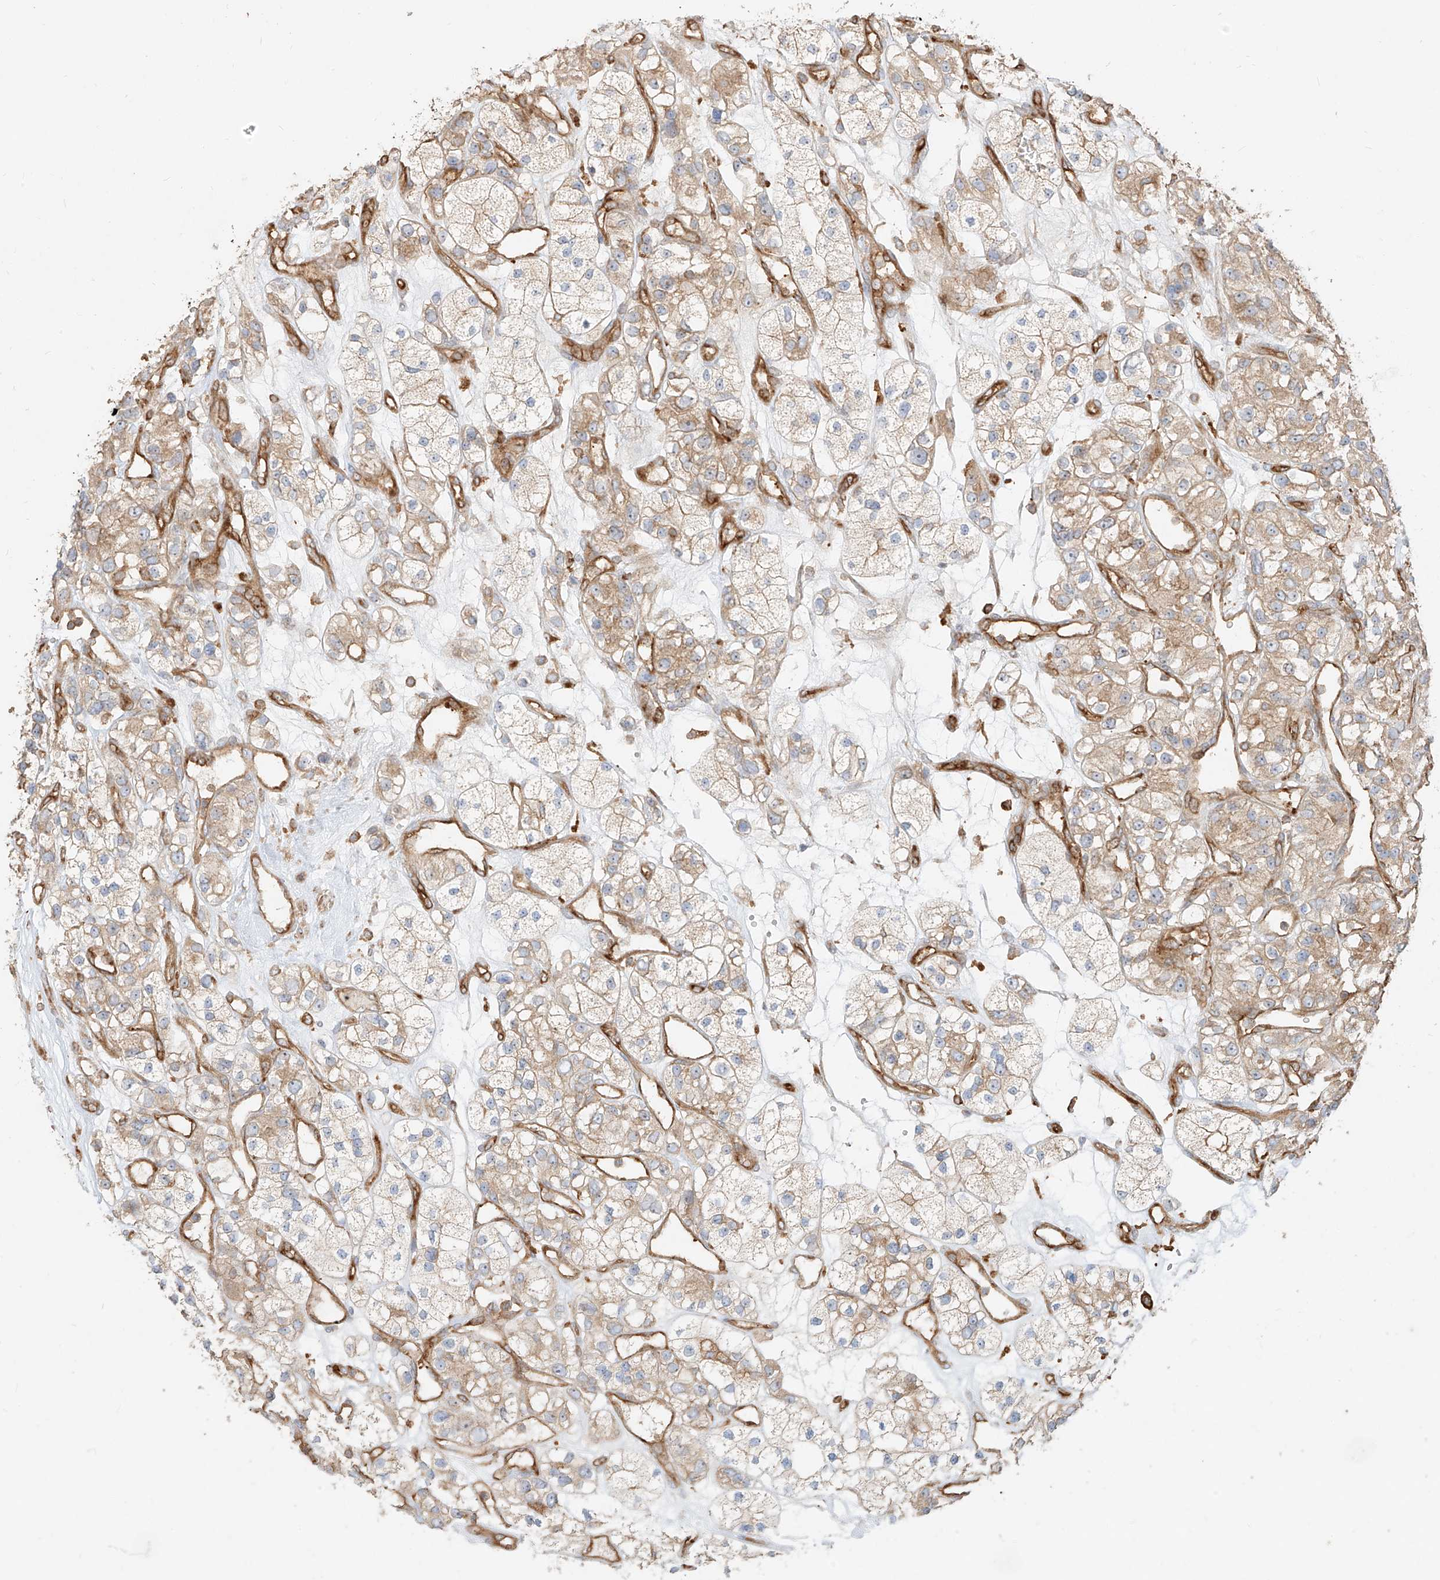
{"staining": {"intensity": "weak", "quantity": ">75%", "location": "cytoplasmic/membranous"}, "tissue": "renal cancer", "cell_type": "Tumor cells", "image_type": "cancer", "snomed": [{"axis": "morphology", "description": "Adenocarcinoma, NOS"}, {"axis": "topography", "description": "Kidney"}], "caption": "Immunohistochemical staining of human adenocarcinoma (renal) reveals low levels of weak cytoplasmic/membranous positivity in about >75% of tumor cells.", "gene": "SNX9", "patient": {"sex": "female", "age": 57}}